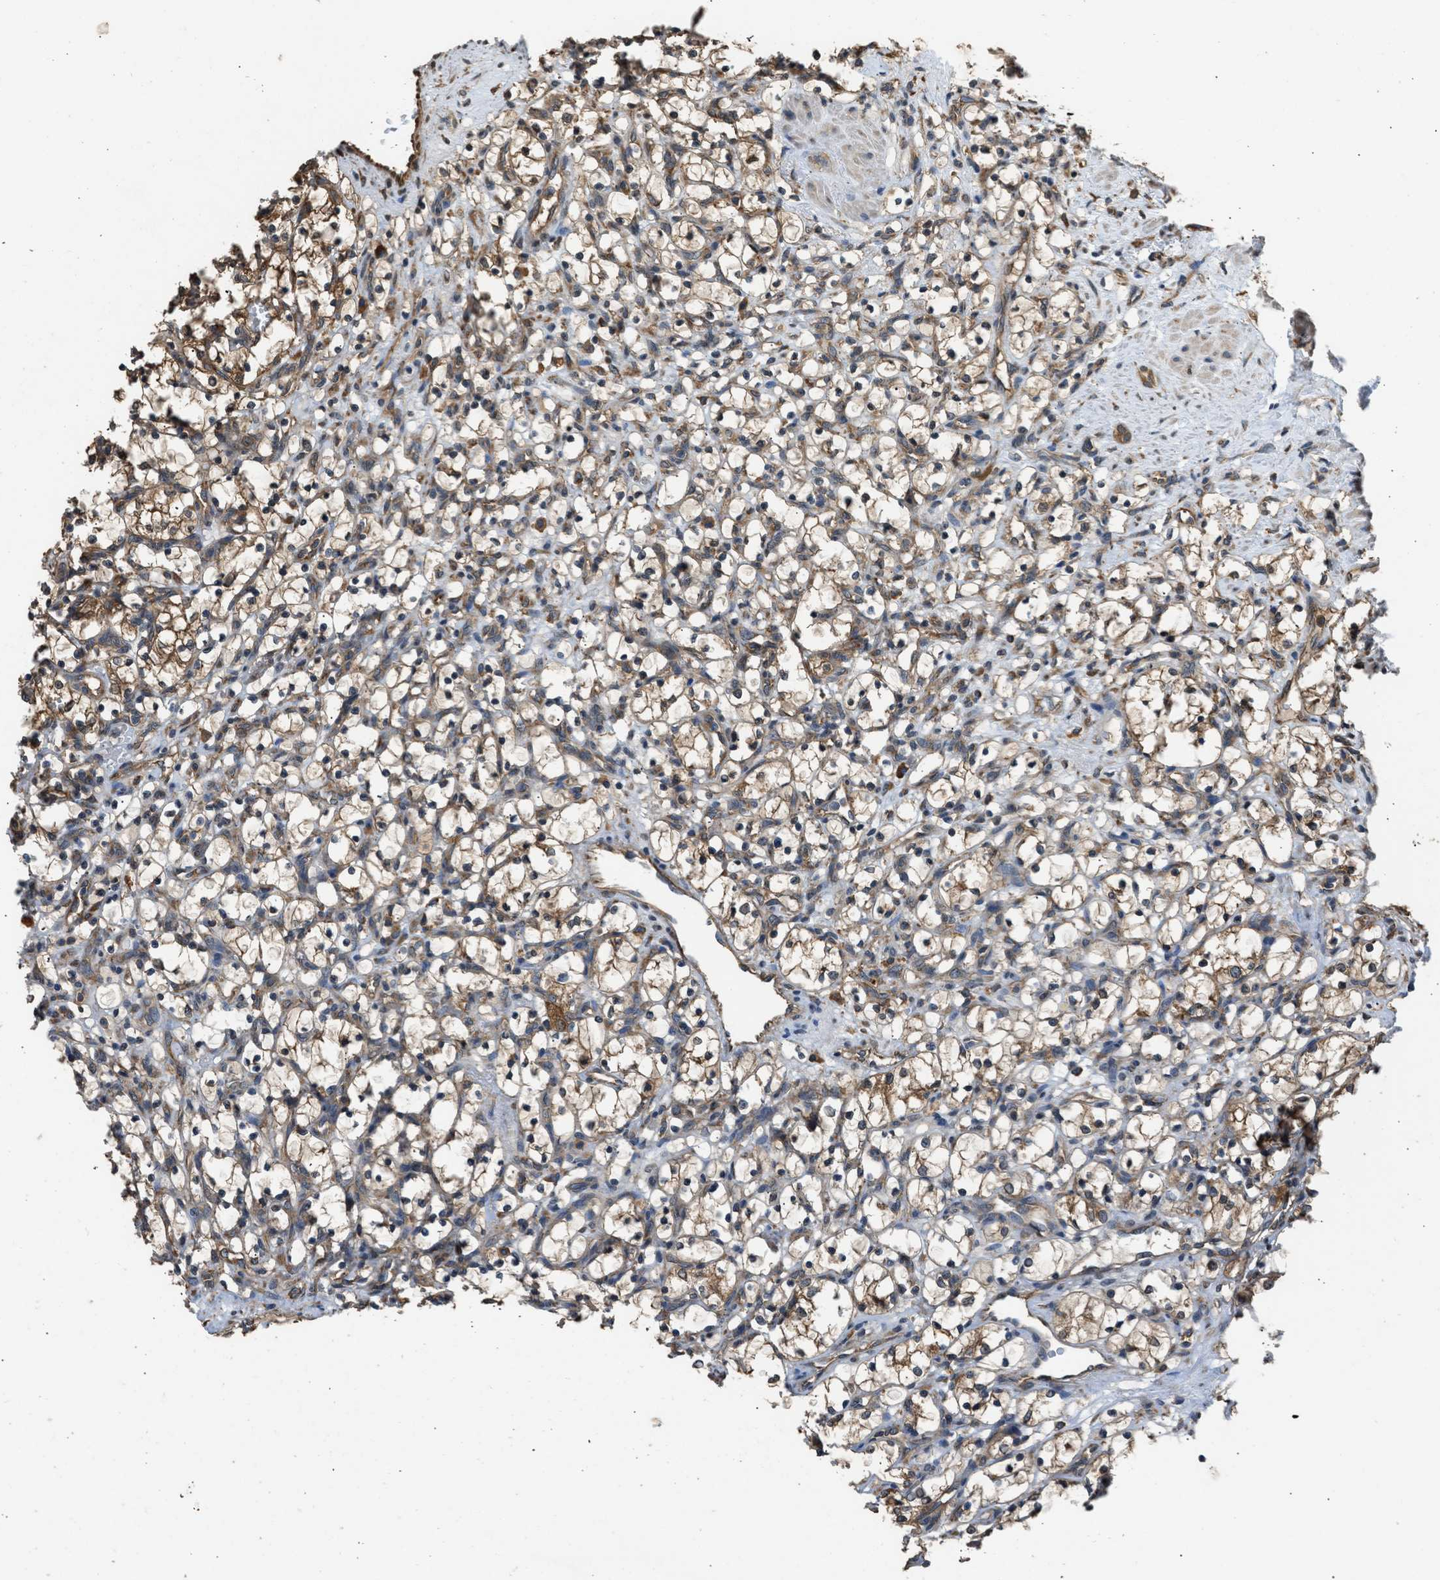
{"staining": {"intensity": "moderate", "quantity": "25%-75%", "location": "cytoplasmic/membranous"}, "tissue": "renal cancer", "cell_type": "Tumor cells", "image_type": "cancer", "snomed": [{"axis": "morphology", "description": "Adenocarcinoma, NOS"}, {"axis": "topography", "description": "Kidney"}], "caption": "Protein expression analysis of renal cancer reveals moderate cytoplasmic/membranous positivity in approximately 25%-75% of tumor cells.", "gene": "SLC36A4", "patient": {"sex": "female", "age": 69}}